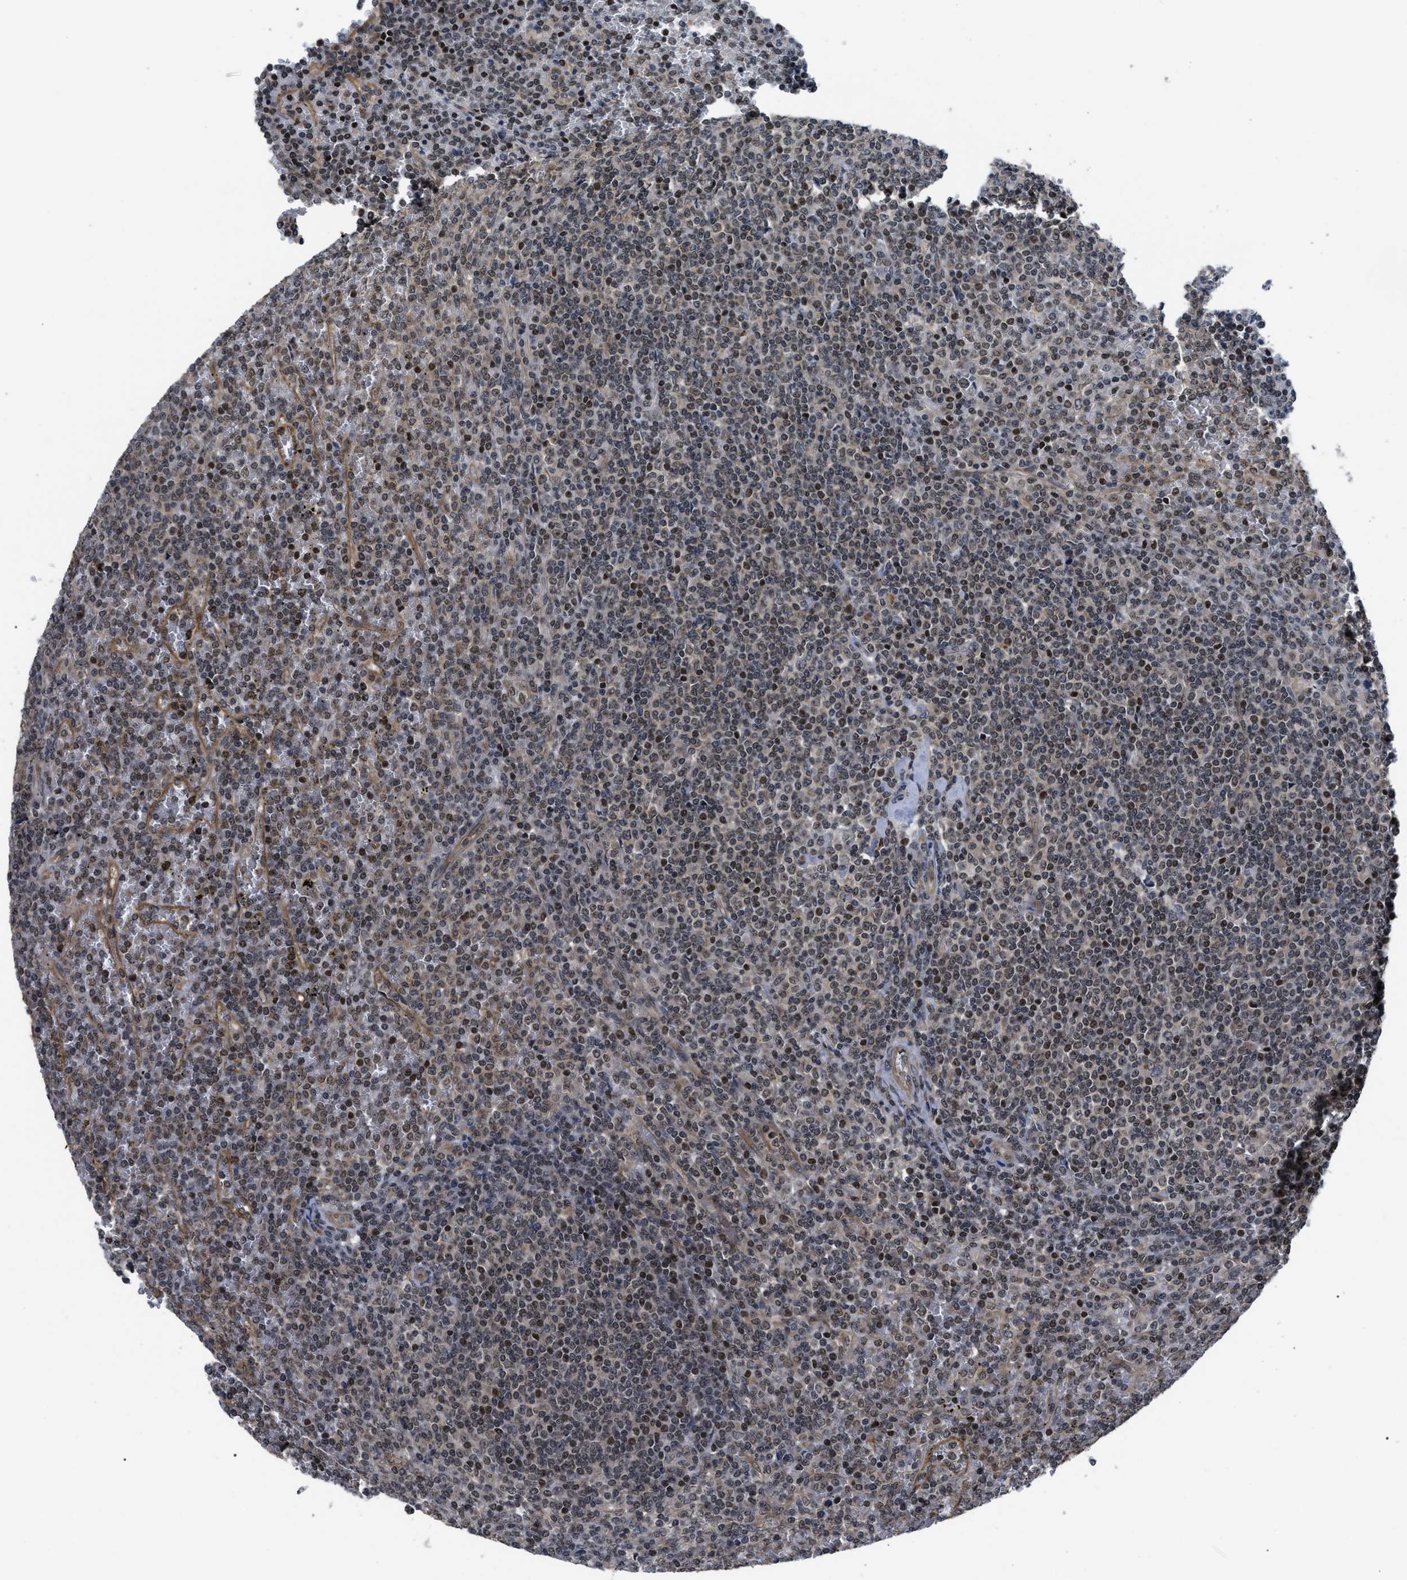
{"staining": {"intensity": "weak", "quantity": "25%-75%", "location": "cytoplasmic/membranous,nuclear"}, "tissue": "lymphoma", "cell_type": "Tumor cells", "image_type": "cancer", "snomed": [{"axis": "morphology", "description": "Malignant lymphoma, non-Hodgkin's type, Low grade"}, {"axis": "topography", "description": "Spleen"}], "caption": "This image demonstrates low-grade malignant lymphoma, non-Hodgkin's type stained with IHC to label a protein in brown. The cytoplasmic/membranous and nuclear of tumor cells show weak positivity for the protein. Nuclei are counter-stained blue.", "gene": "DNAJC14", "patient": {"sex": "female", "age": 19}}